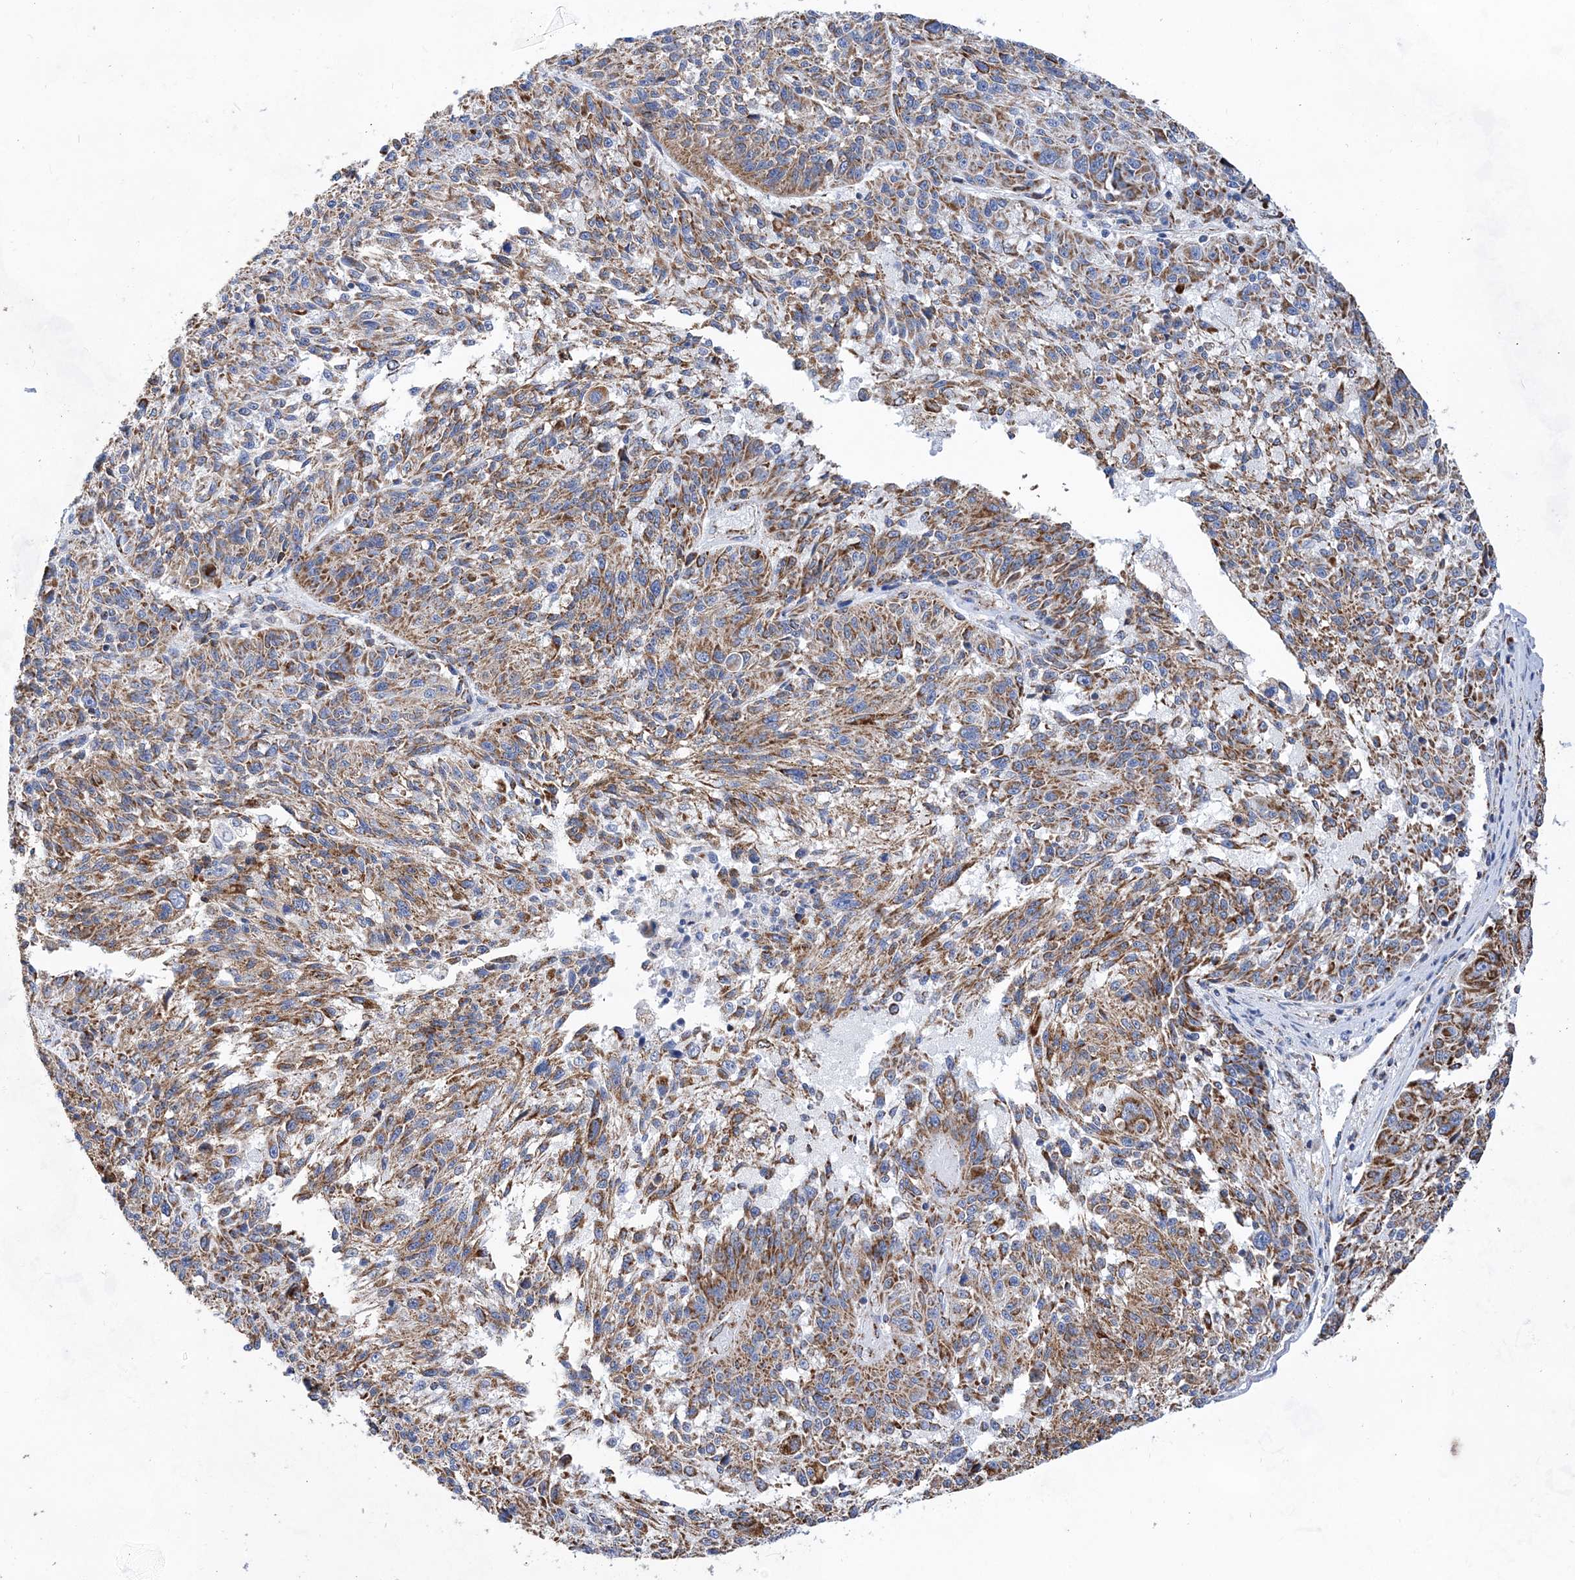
{"staining": {"intensity": "moderate", "quantity": ">75%", "location": "cytoplasmic/membranous"}, "tissue": "melanoma", "cell_type": "Tumor cells", "image_type": "cancer", "snomed": [{"axis": "morphology", "description": "Malignant melanoma, NOS"}, {"axis": "topography", "description": "Skin"}], "caption": "Melanoma stained with a brown dye shows moderate cytoplasmic/membranous positive staining in about >75% of tumor cells.", "gene": "ACOT9", "patient": {"sex": "male", "age": 53}}